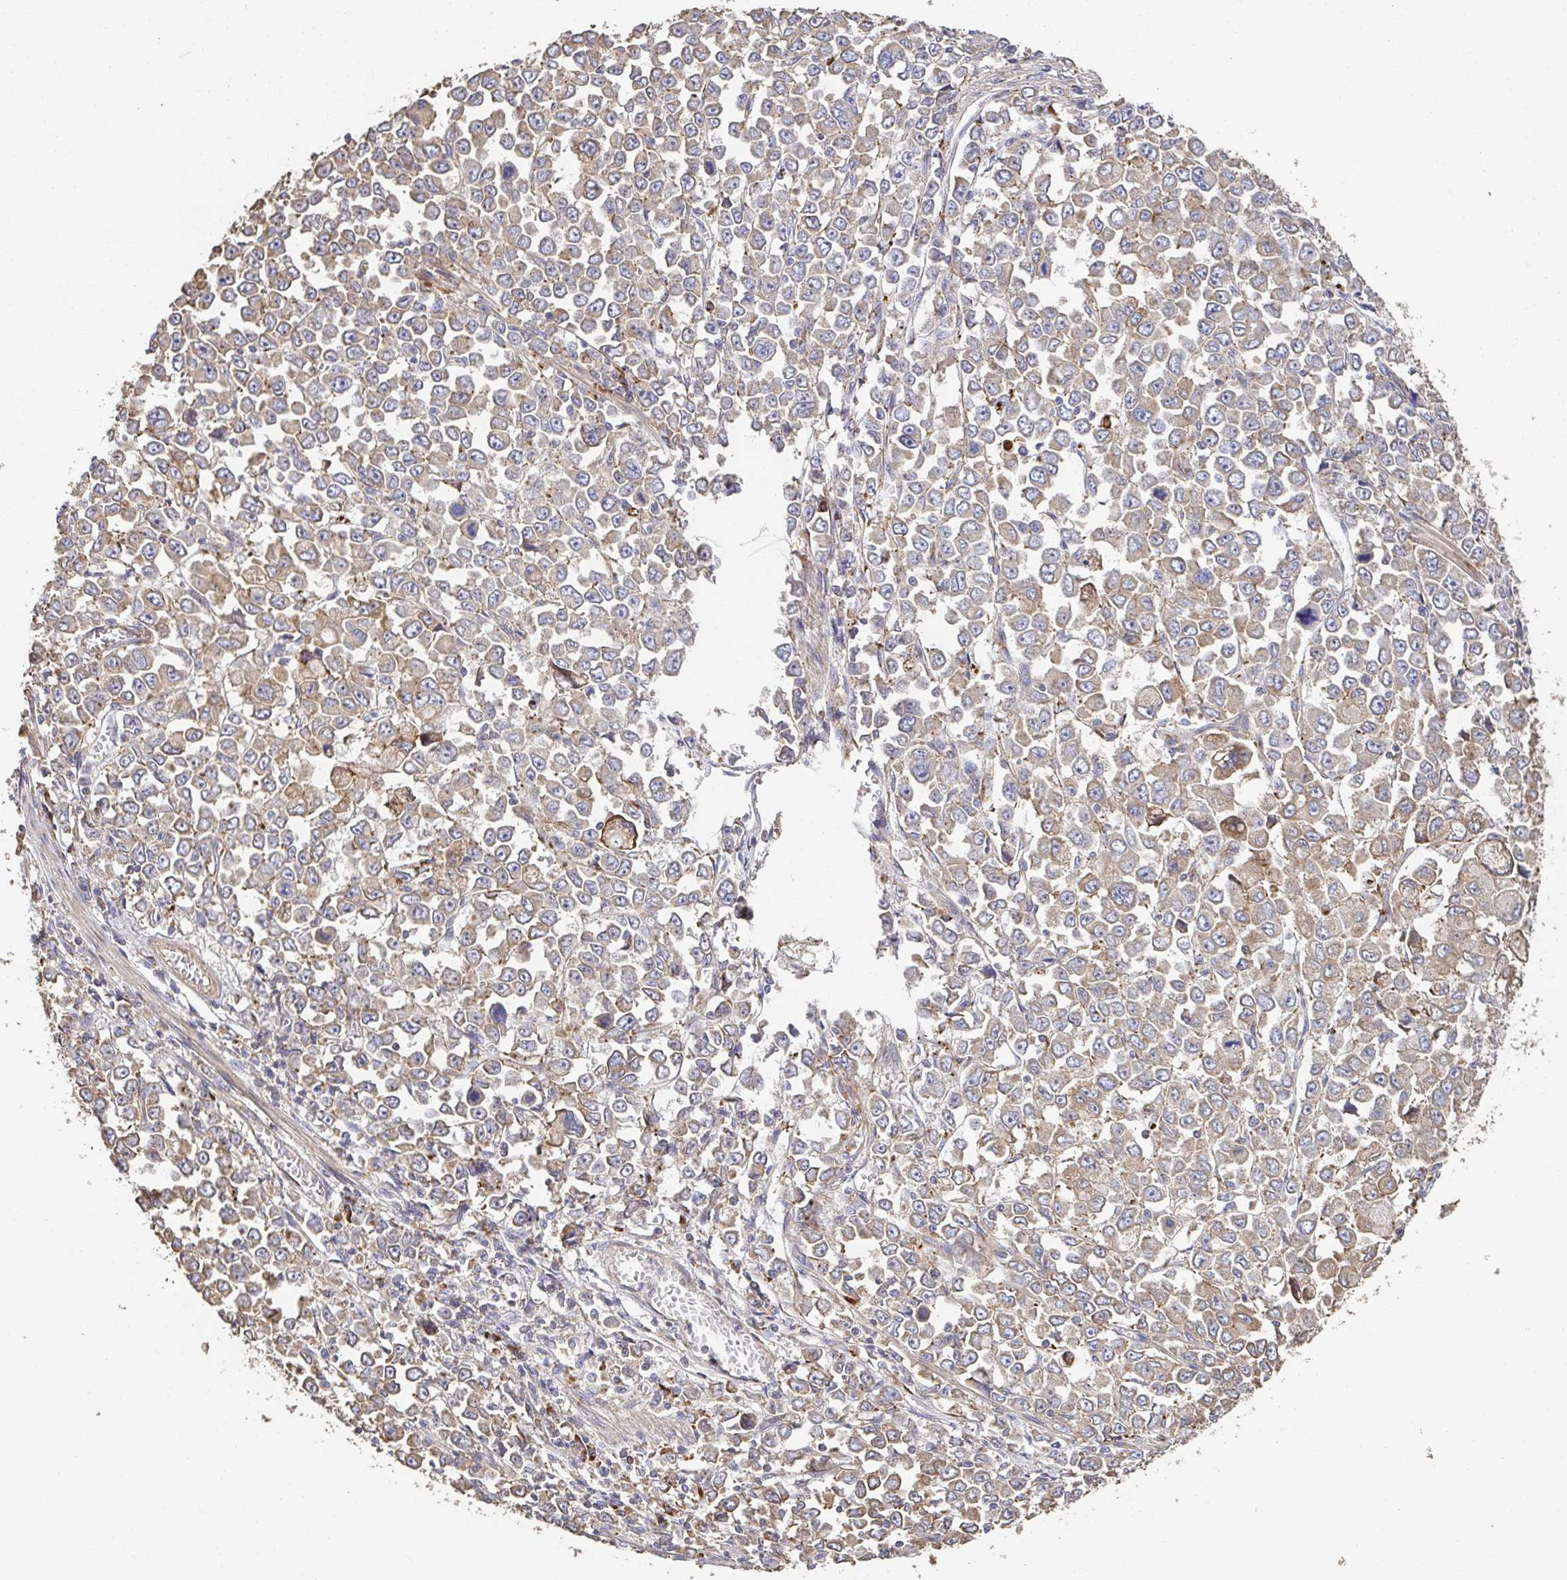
{"staining": {"intensity": "moderate", "quantity": "25%-75%", "location": "cytoplasmic/membranous"}, "tissue": "stomach cancer", "cell_type": "Tumor cells", "image_type": "cancer", "snomed": [{"axis": "morphology", "description": "Adenocarcinoma, NOS"}, {"axis": "topography", "description": "Stomach, upper"}], "caption": "A photomicrograph of human stomach cancer stained for a protein demonstrates moderate cytoplasmic/membranous brown staining in tumor cells.", "gene": "APBB1", "patient": {"sex": "male", "age": 70}}